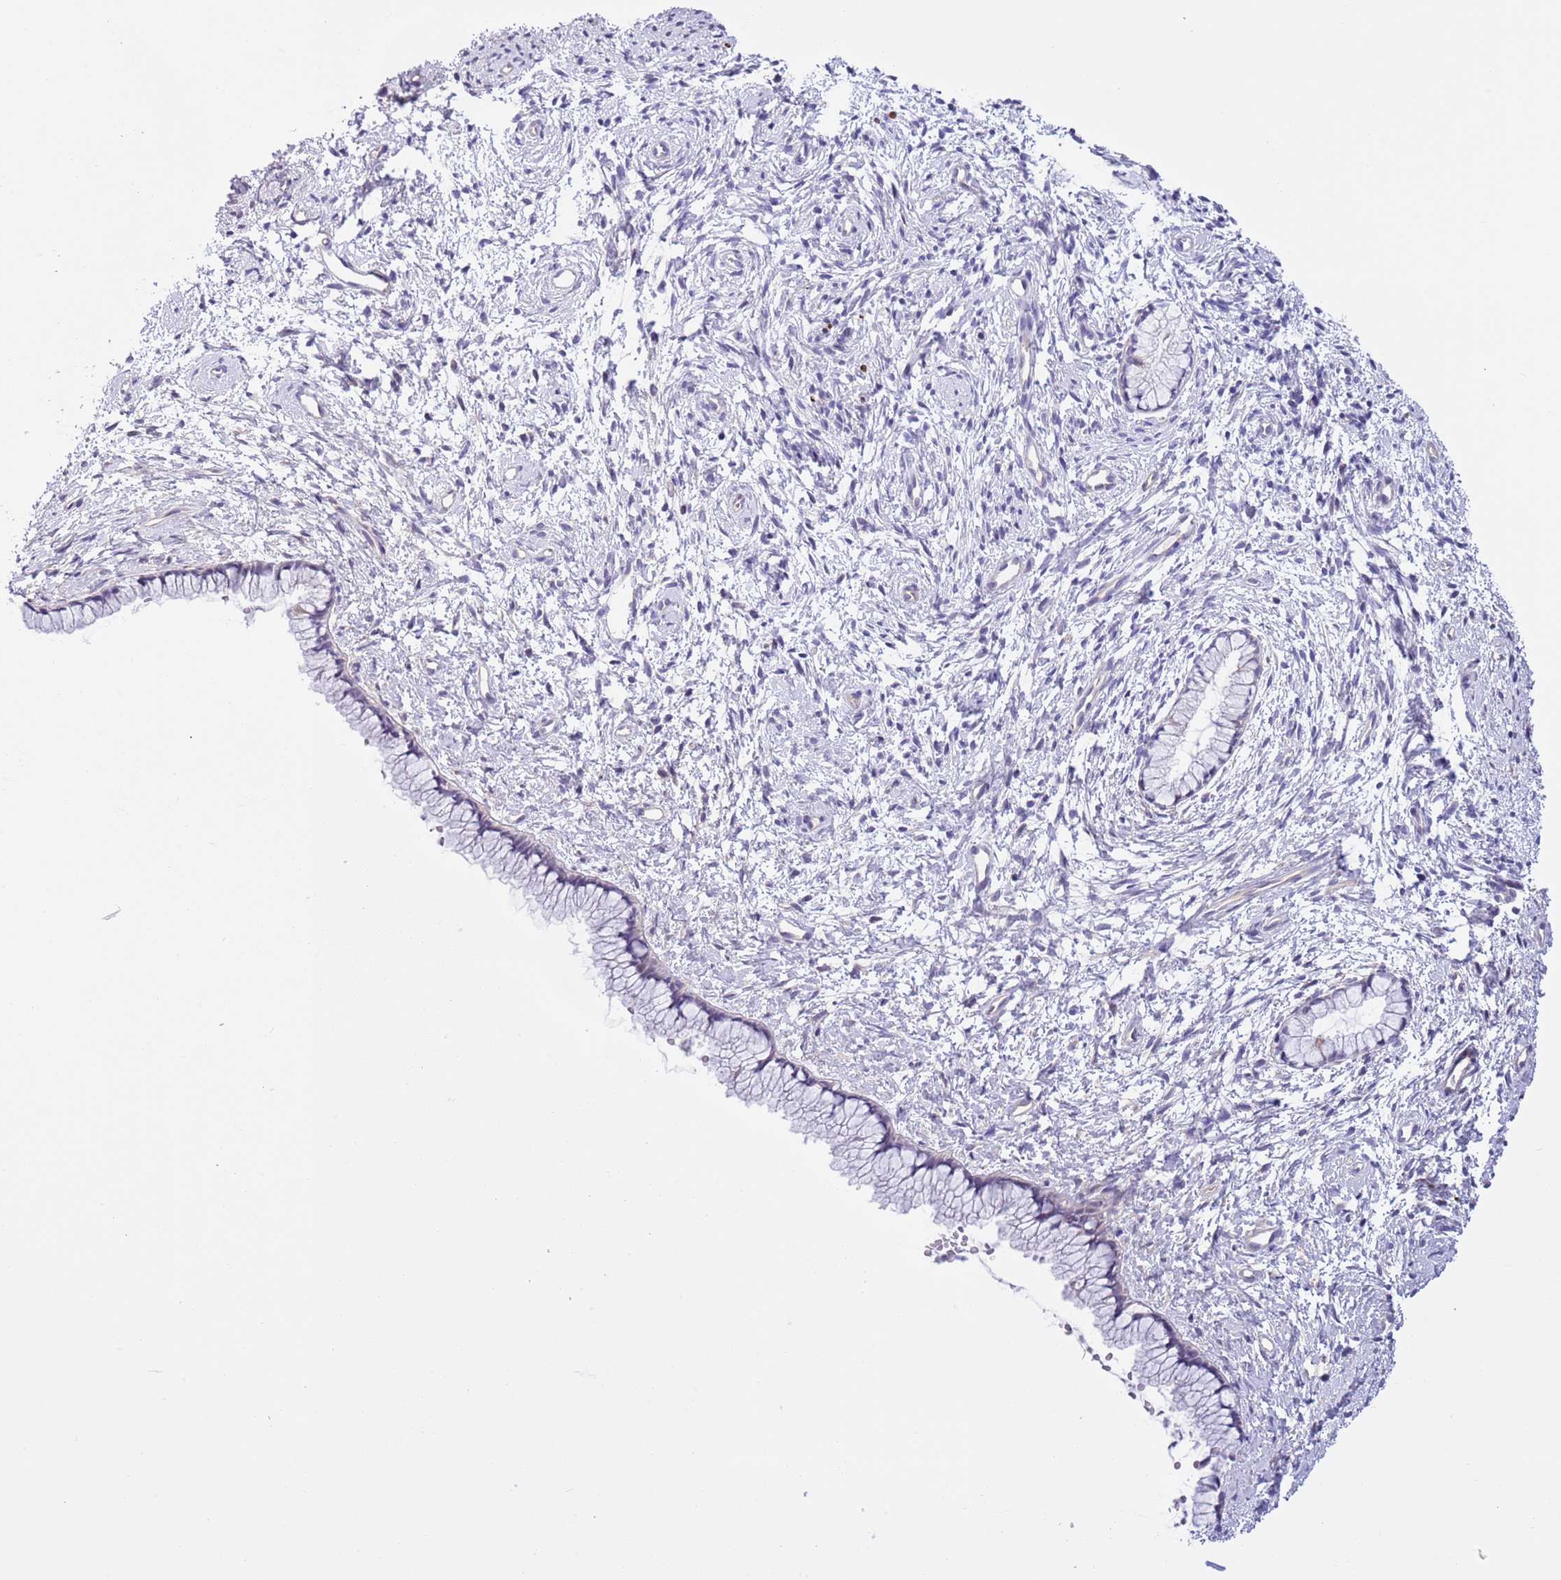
{"staining": {"intensity": "negative", "quantity": "none", "location": "none"}, "tissue": "cervix", "cell_type": "Glandular cells", "image_type": "normal", "snomed": [{"axis": "morphology", "description": "Normal tissue, NOS"}, {"axis": "topography", "description": "Cervix"}], "caption": "Glandular cells show no significant positivity in unremarkable cervix. The staining is performed using DAB brown chromogen with nuclei counter-stained in using hematoxylin.", "gene": "NET1", "patient": {"sex": "female", "age": 57}}